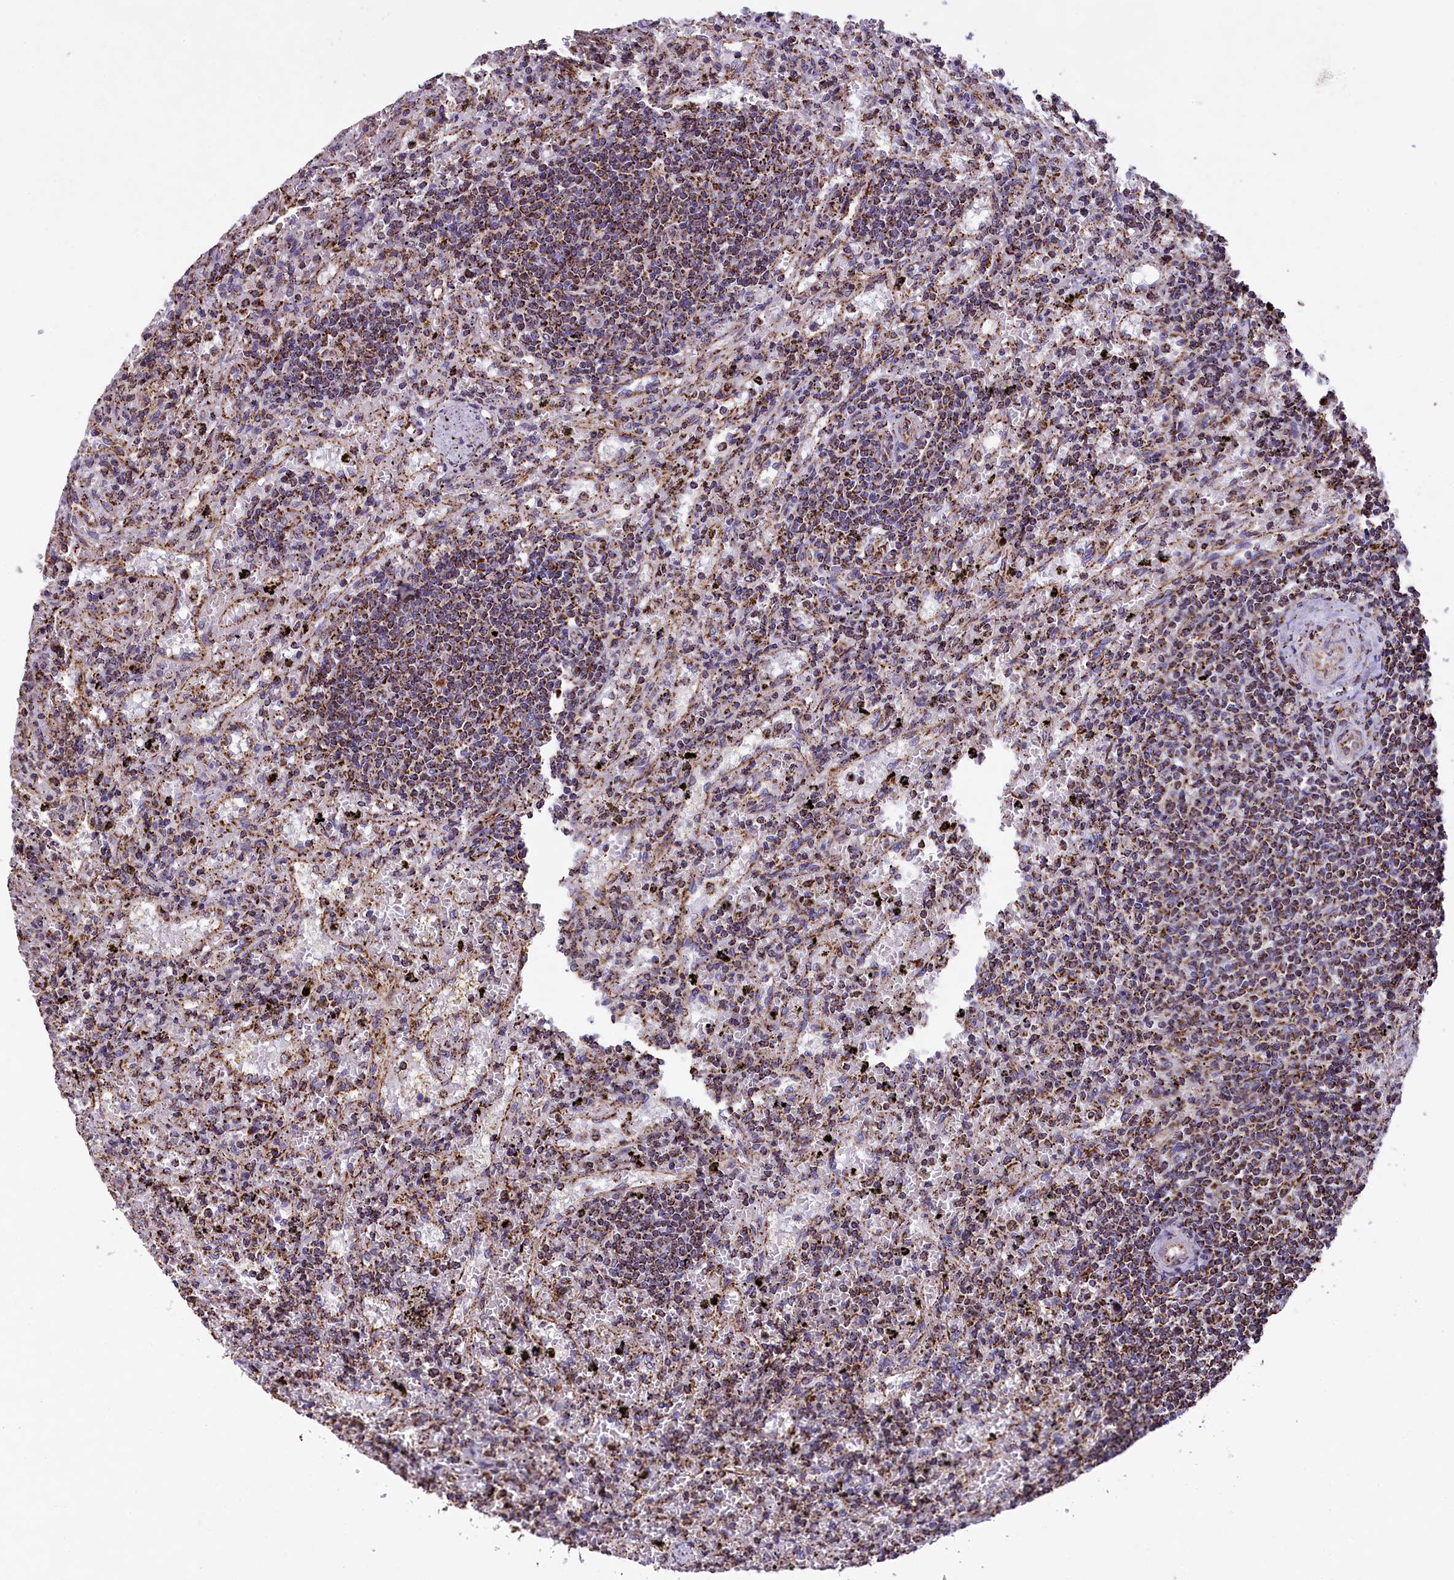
{"staining": {"intensity": "moderate", "quantity": "25%-75%", "location": "cytoplasmic/membranous"}, "tissue": "lymphoma", "cell_type": "Tumor cells", "image_type": "cancer", "snomed": [{"axis": "morphology", "description": "Malignant lymphoma, non-Hodgkin's type, Low grade"}, {"axis": "topography", "description": "Spleen"}], "caption": "A brown stain shows moderate cytoplasmic/membranous expression of a protein in lymphoma tumor cells.", "gene": "KLC2", "patient": {"sex": "male", "age": 76}}